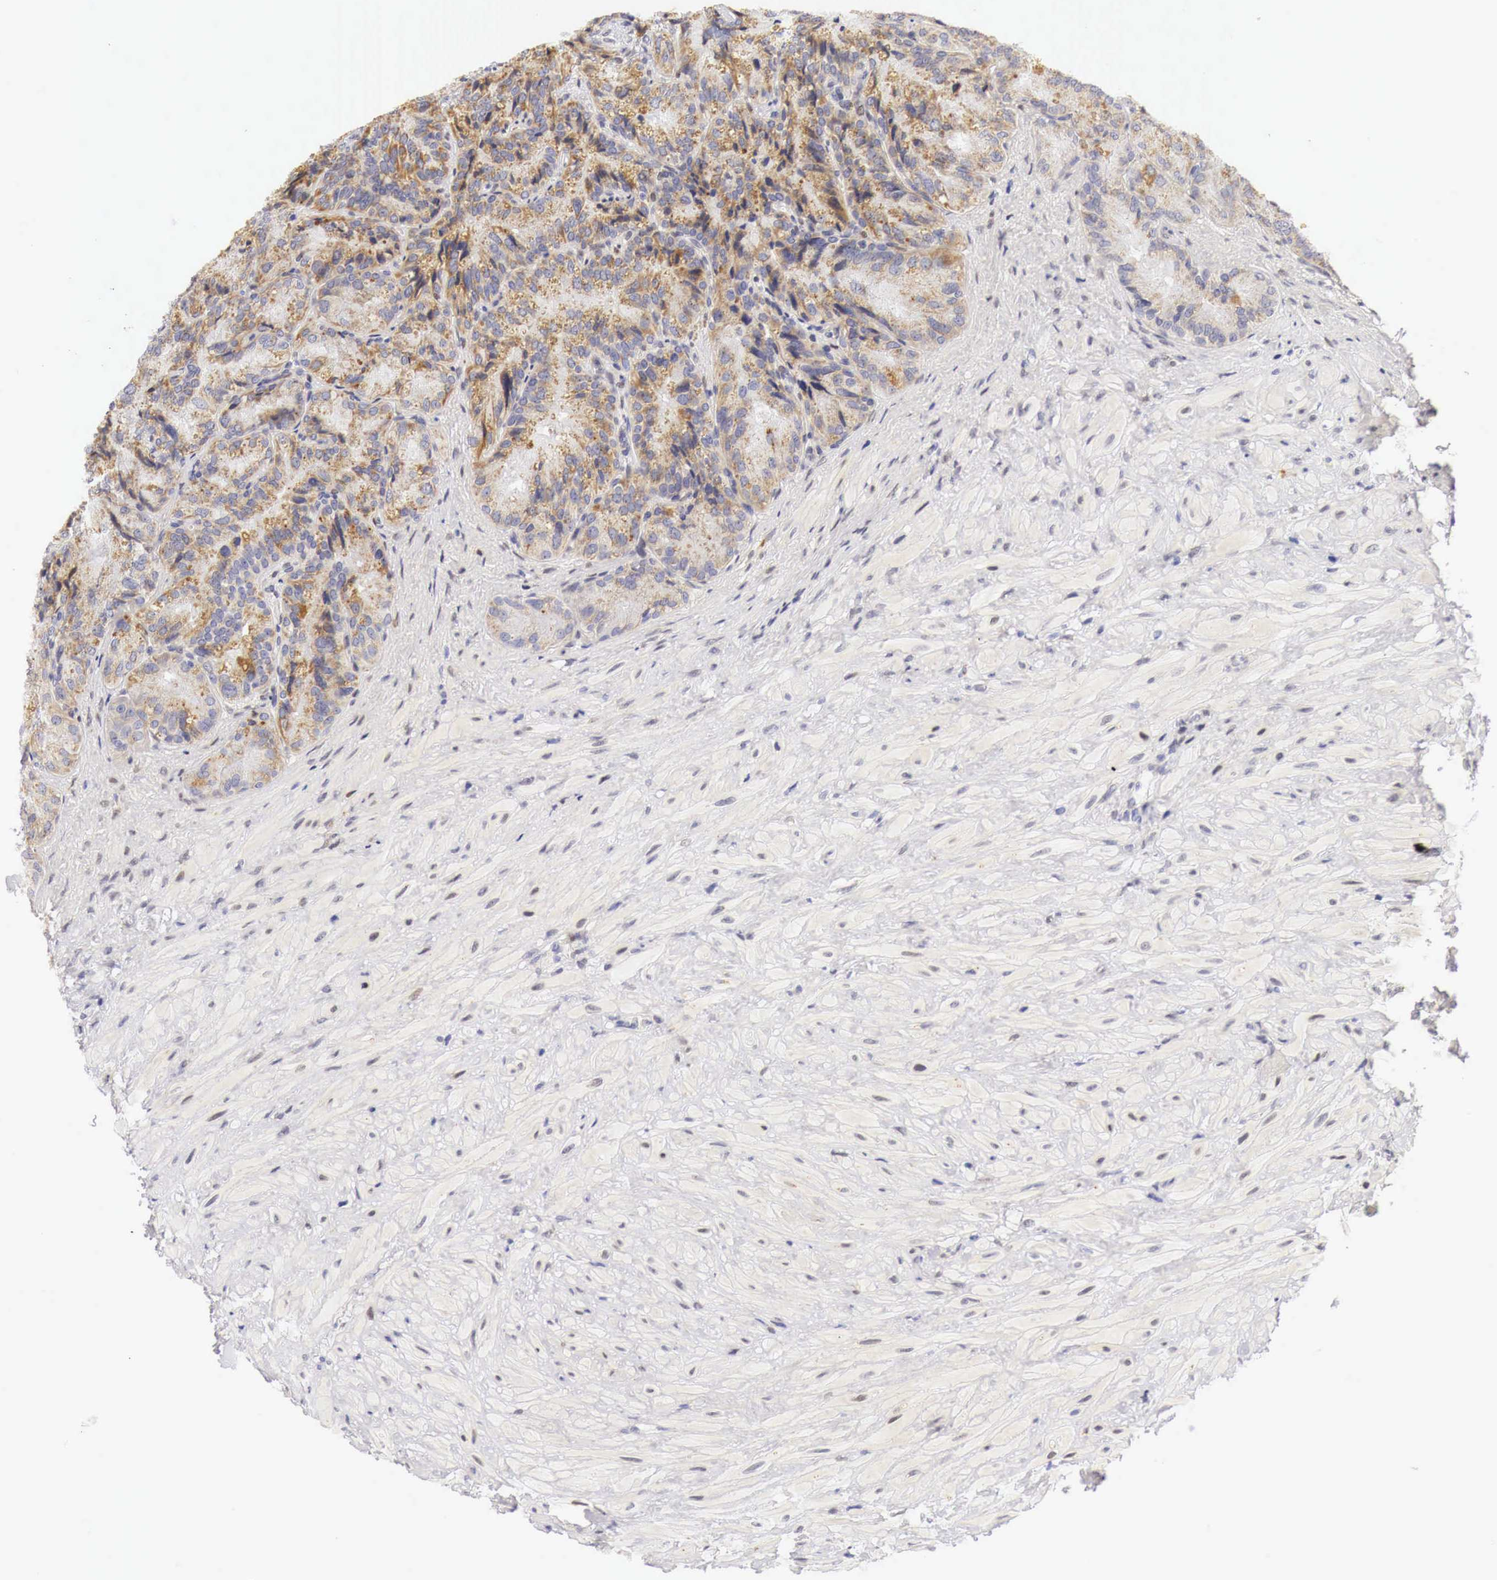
{"staining": {"intensity": "moderate", "quantity": "25%-75%", "location": "cytoplasmic/membranous"}, "tissue": "seminal vesicle", "cell_type": "Glandular cells", "image_type": "normal", "snomed": [{"axis": "morphology", "description": "Normal tissue, NOS"}, {"axis": "topography", "description": "Seminal veicle"}], "caption": "Glandular cells exhibit moderate cytoplasmic/membranous expression in about 25%-75% of cells in benign seminal vesicle. The protein of interest is shown in brown color, while the nuclei are stained blue.", "gene": "CASP3", "patient": {"sex": "male", "age": 69}}